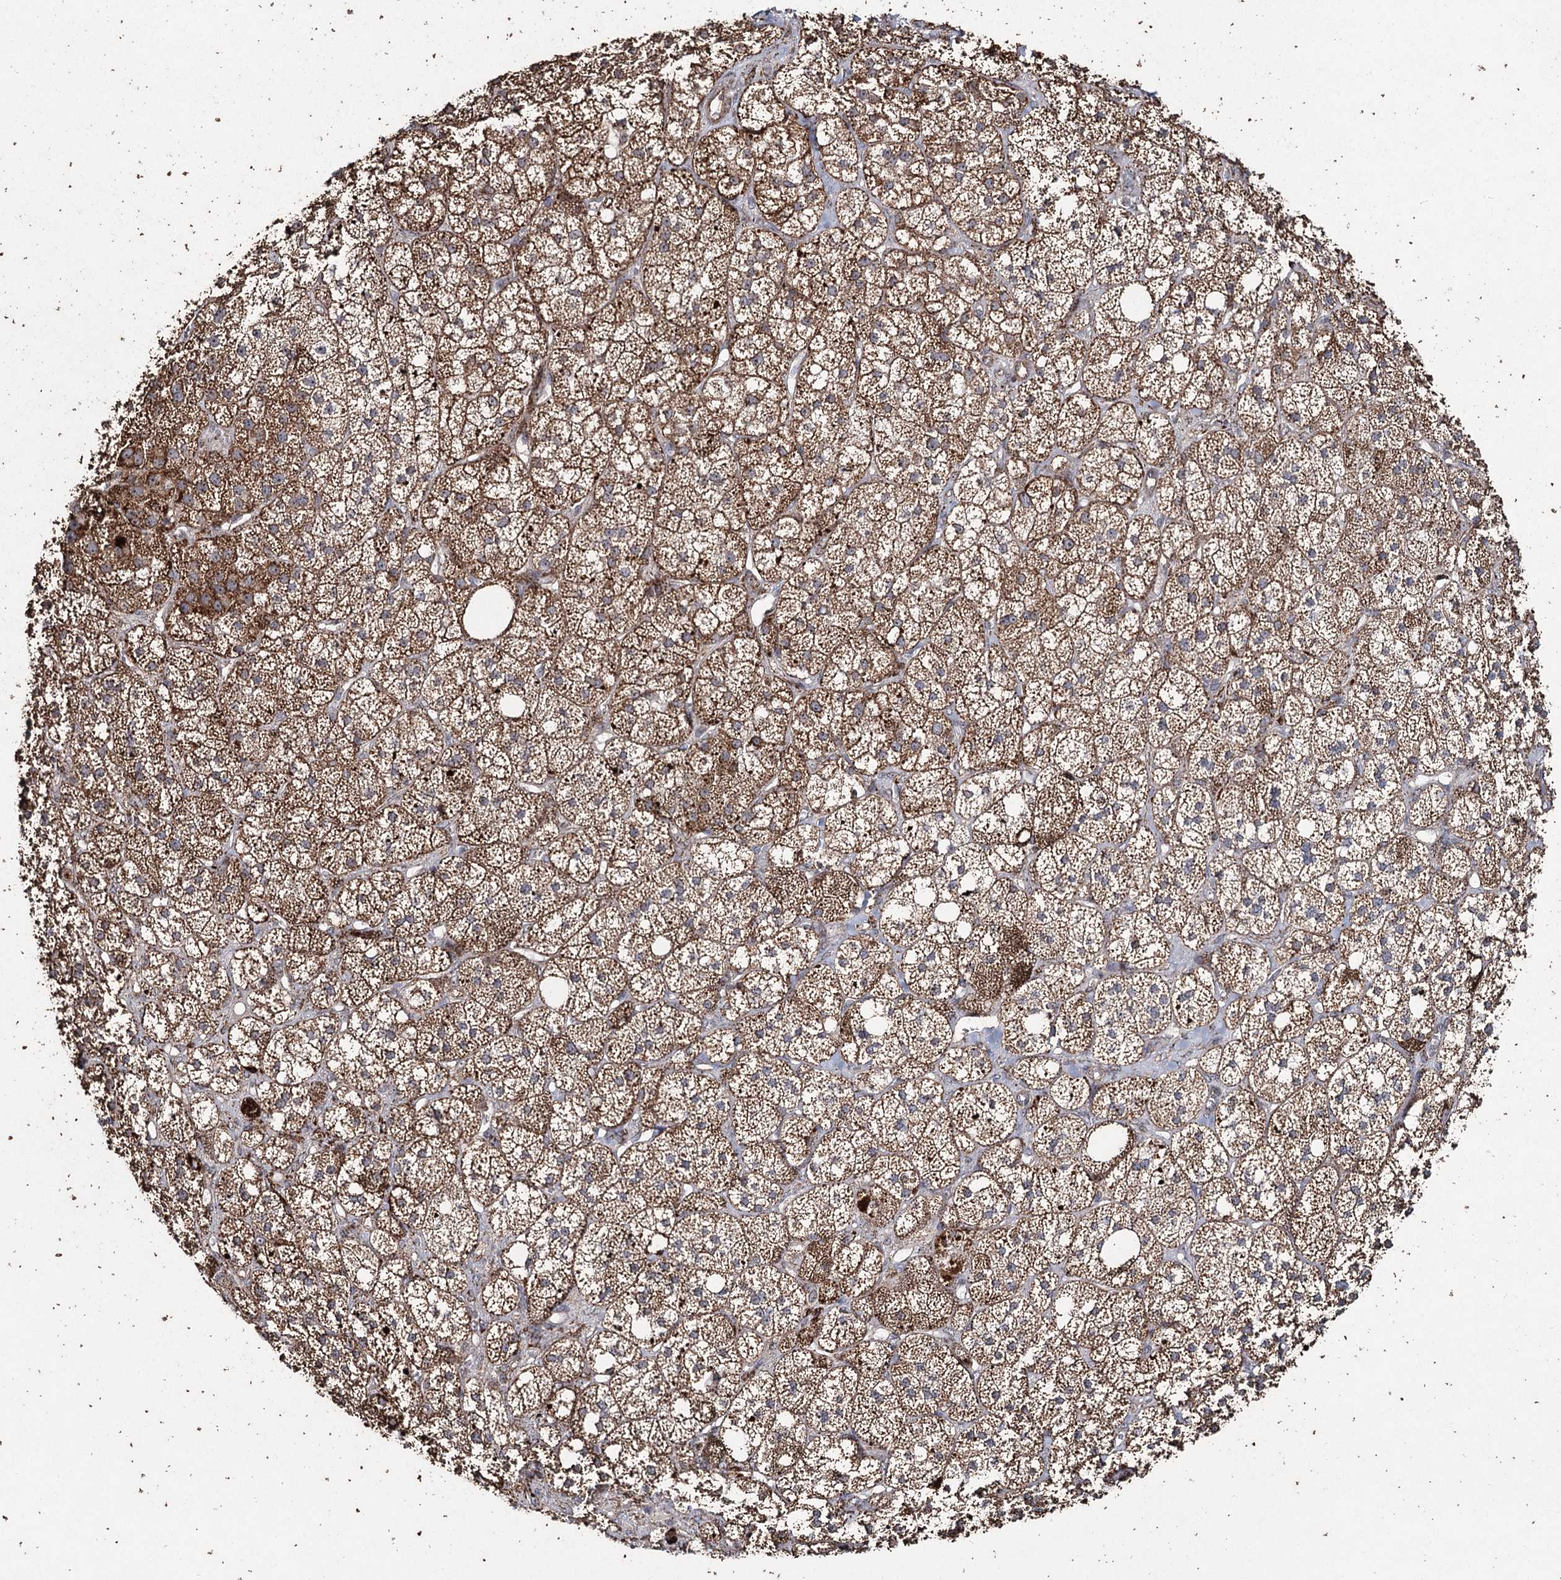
{"staining": {"intensity": "moderate", "quantity": ">75%", "location": "cytoplasmic/membranous"}, "tissue": "adrenal gland", "cell_type": "Glandular cells", "image_type": "normal", "snomed": [{"axis": "morphology", "description": "Normal tissue, NOS"}, {"axis": "topography", "description": "Adrenal gland"}], "caption": "Protein staining of unremarkable adrenal gland reveals moderate cytoplasmic/membranous expression in about >75% of glandular cells. The protein of interest is shown in brown color, while the nuclei are stained blue.", "gene": "SLF2", "patient": {"sex": "male", "age": 61}}